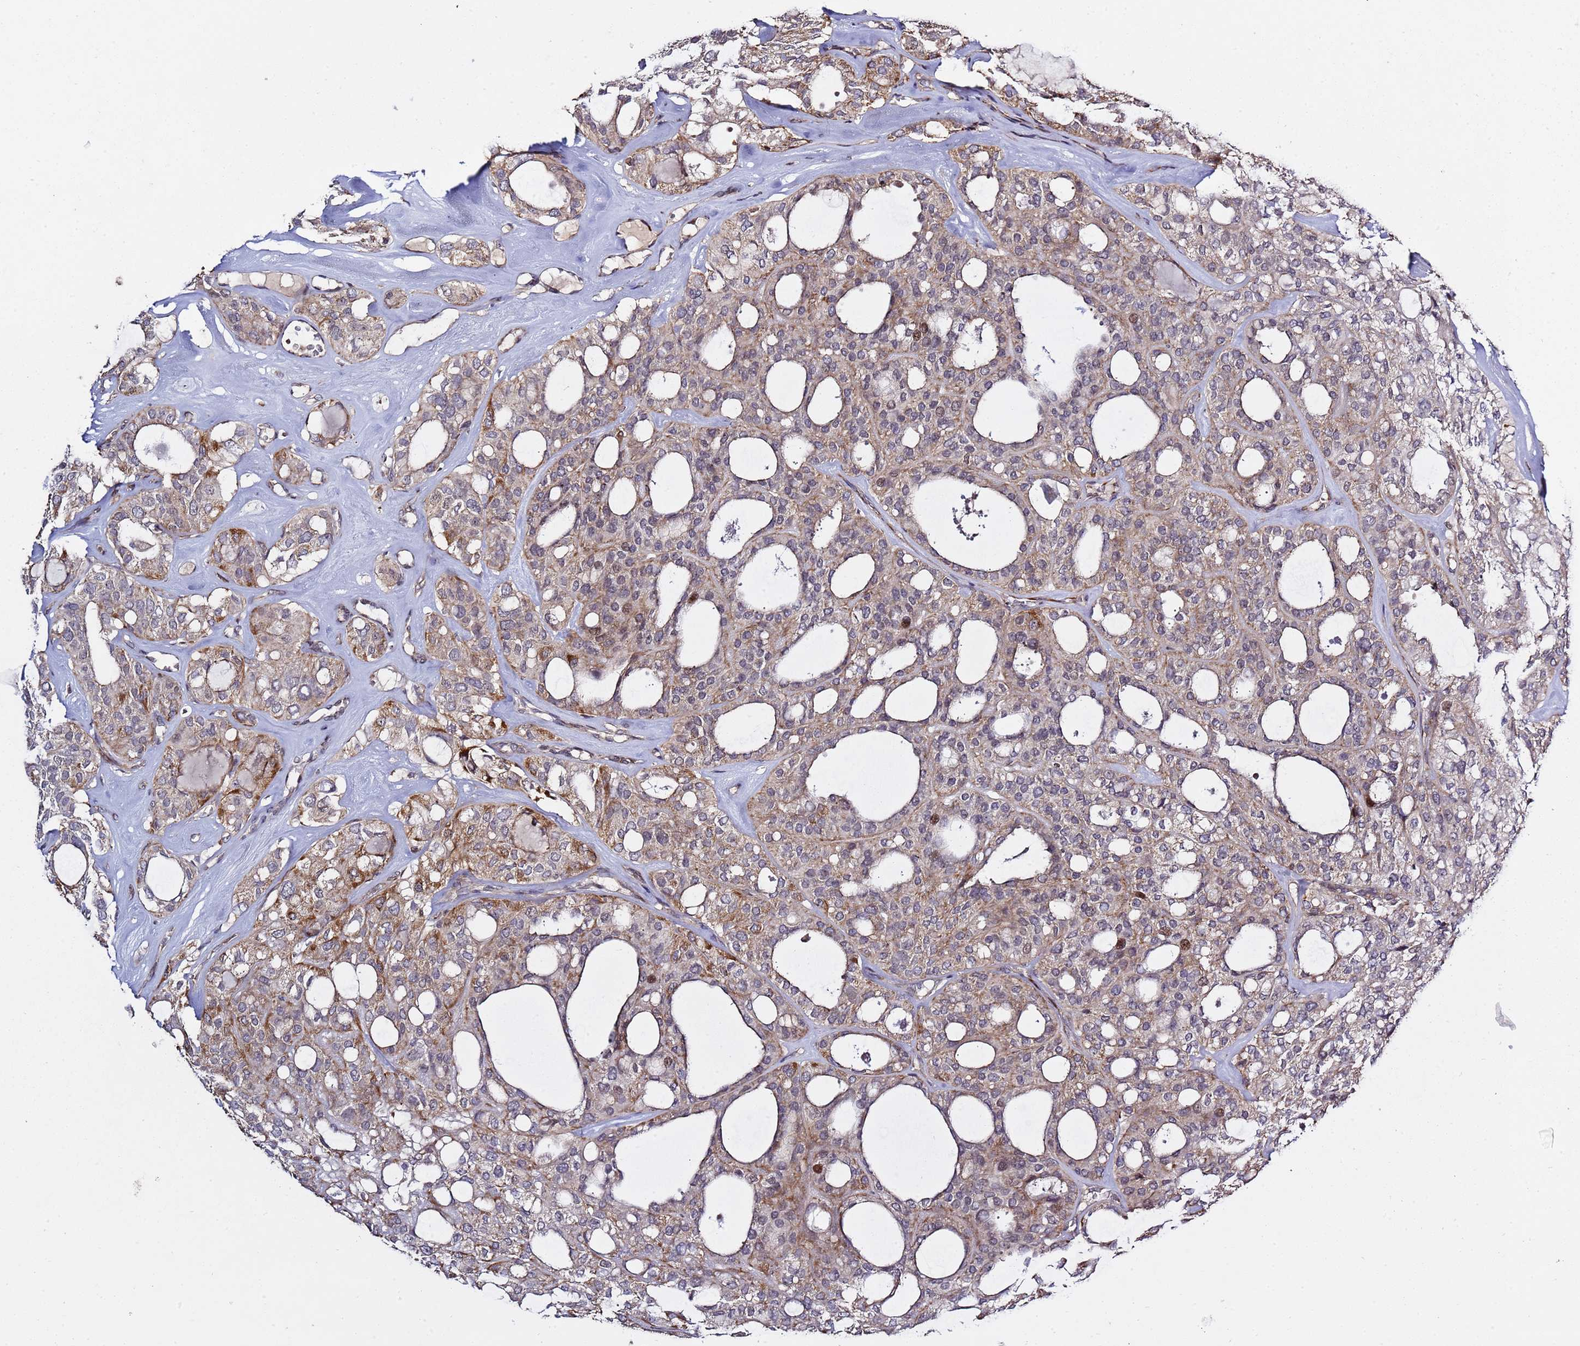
{"staining": {"intensity": "weak", "quantity": "<25%", "location": "cytoplasmic/membranous"}, "tissue": "thyroid cancer", "cell_type": "Tumor cells", "image_type": "cancer", "snomed": [{"axis": "morphology", "description": "Follicular adenoma carcinoma, NOS"}, {"axis": "topography", "description": "Thyroid gland"}], "caption": "IHC of thyroid follicular adenoma carcinoma exhibits no positivity in tumor cells. The staining was performed using DAB to visualize the protein expression in brown, while the nuclei were stained in blue with hematoxylin (Magnification: 20x).", "gene": "RCOR2", "patient": {"sex": "male", "age": 75}}